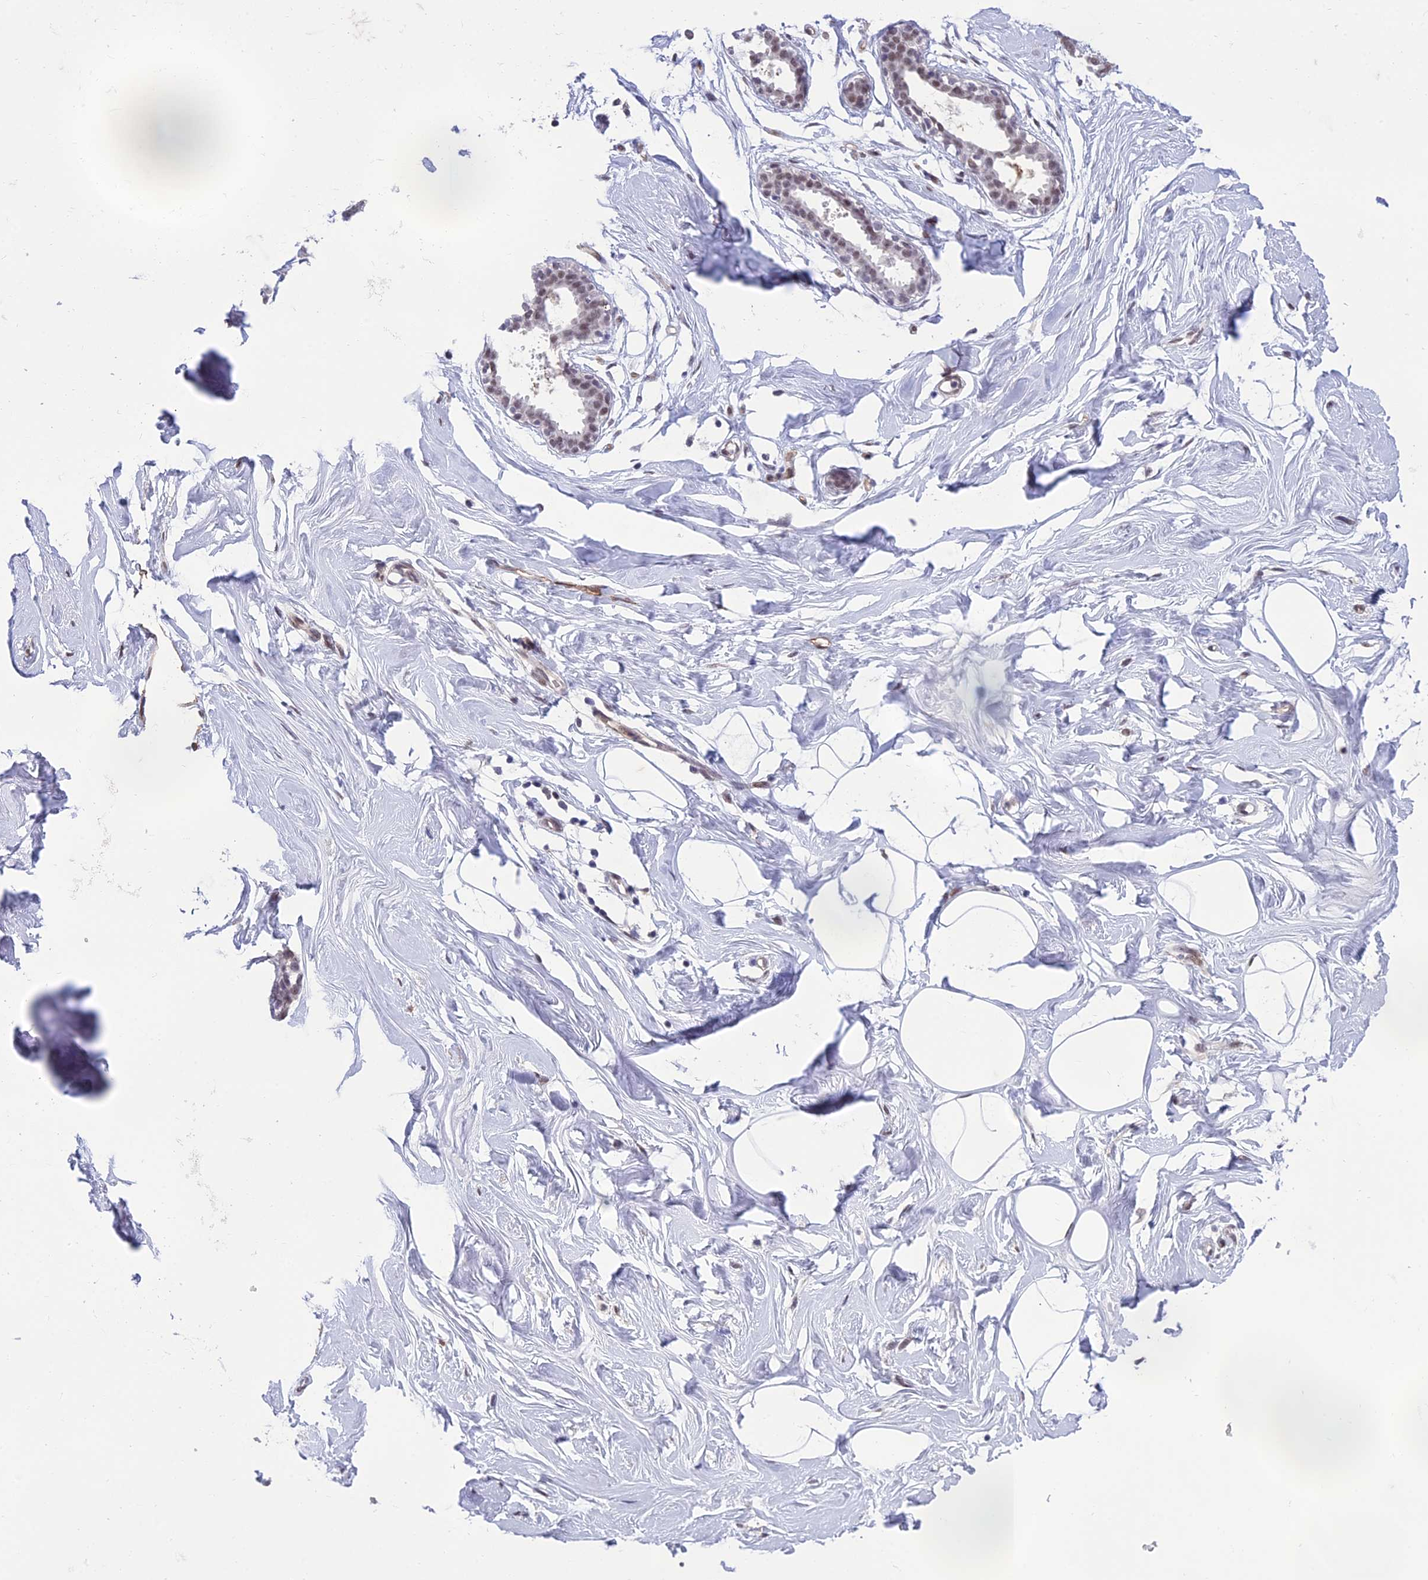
{"staining": {"intensity": "negative", "quantity": "none", "location": "none"}, "tissue": "breast", "cell_type": "Adipocytes", "image_type": "normal", "snomed": [{"axis": "morphology", "description": "Normal tissue, NOS"}, {"axis": "morphology", "description": "Adenoma, NOS"}, {"axis": "topography", "description": "Breast"}], "caption": "A photomicrograph of human breast is negative for staining in adipocytes. (DAB IHC with hematoxylin counter stain).", "gene": "RANBP3", "patient": {"sex": "female", "age": 23}}